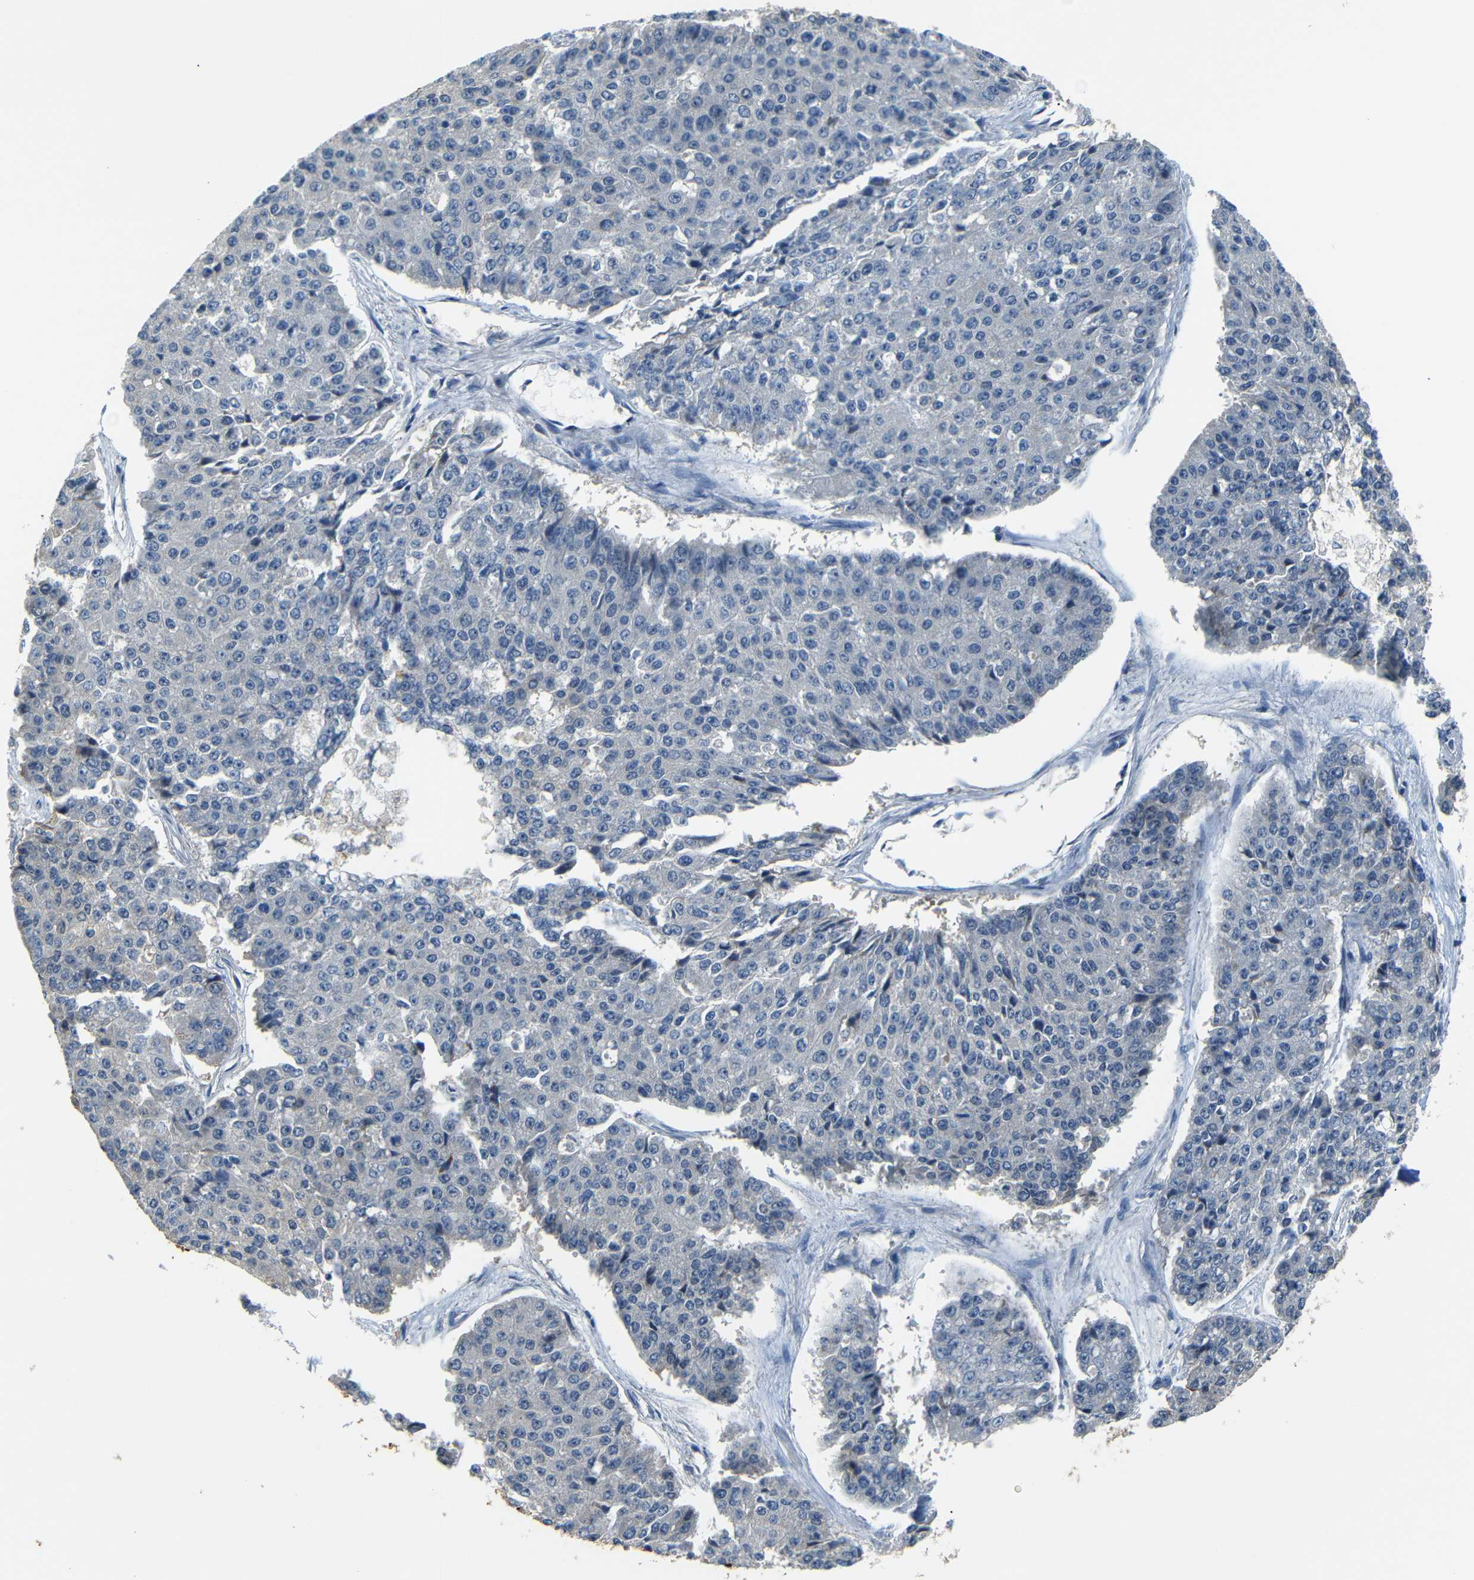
{"staining": {"intensity": "negative", "quantity": "none", "location": "none"}, "tissue": "pancreatic cancer", "cell_type": "Tumor cells", "image_type": "cancer", "snomed": [{"axis": "morphology", "description": "Adenocarcinoma, NOS"}, {"axis": "topography", "description": "Pancreas"}], "caption": "Immunohistochemistry image of neoplastic tissue: human pancreatic adenocarcinoma stained with DAB demonstrates no significant protein expression in tumor cells.", "gene": "SFN", "patient": {"sex": "male", "age": 50}}